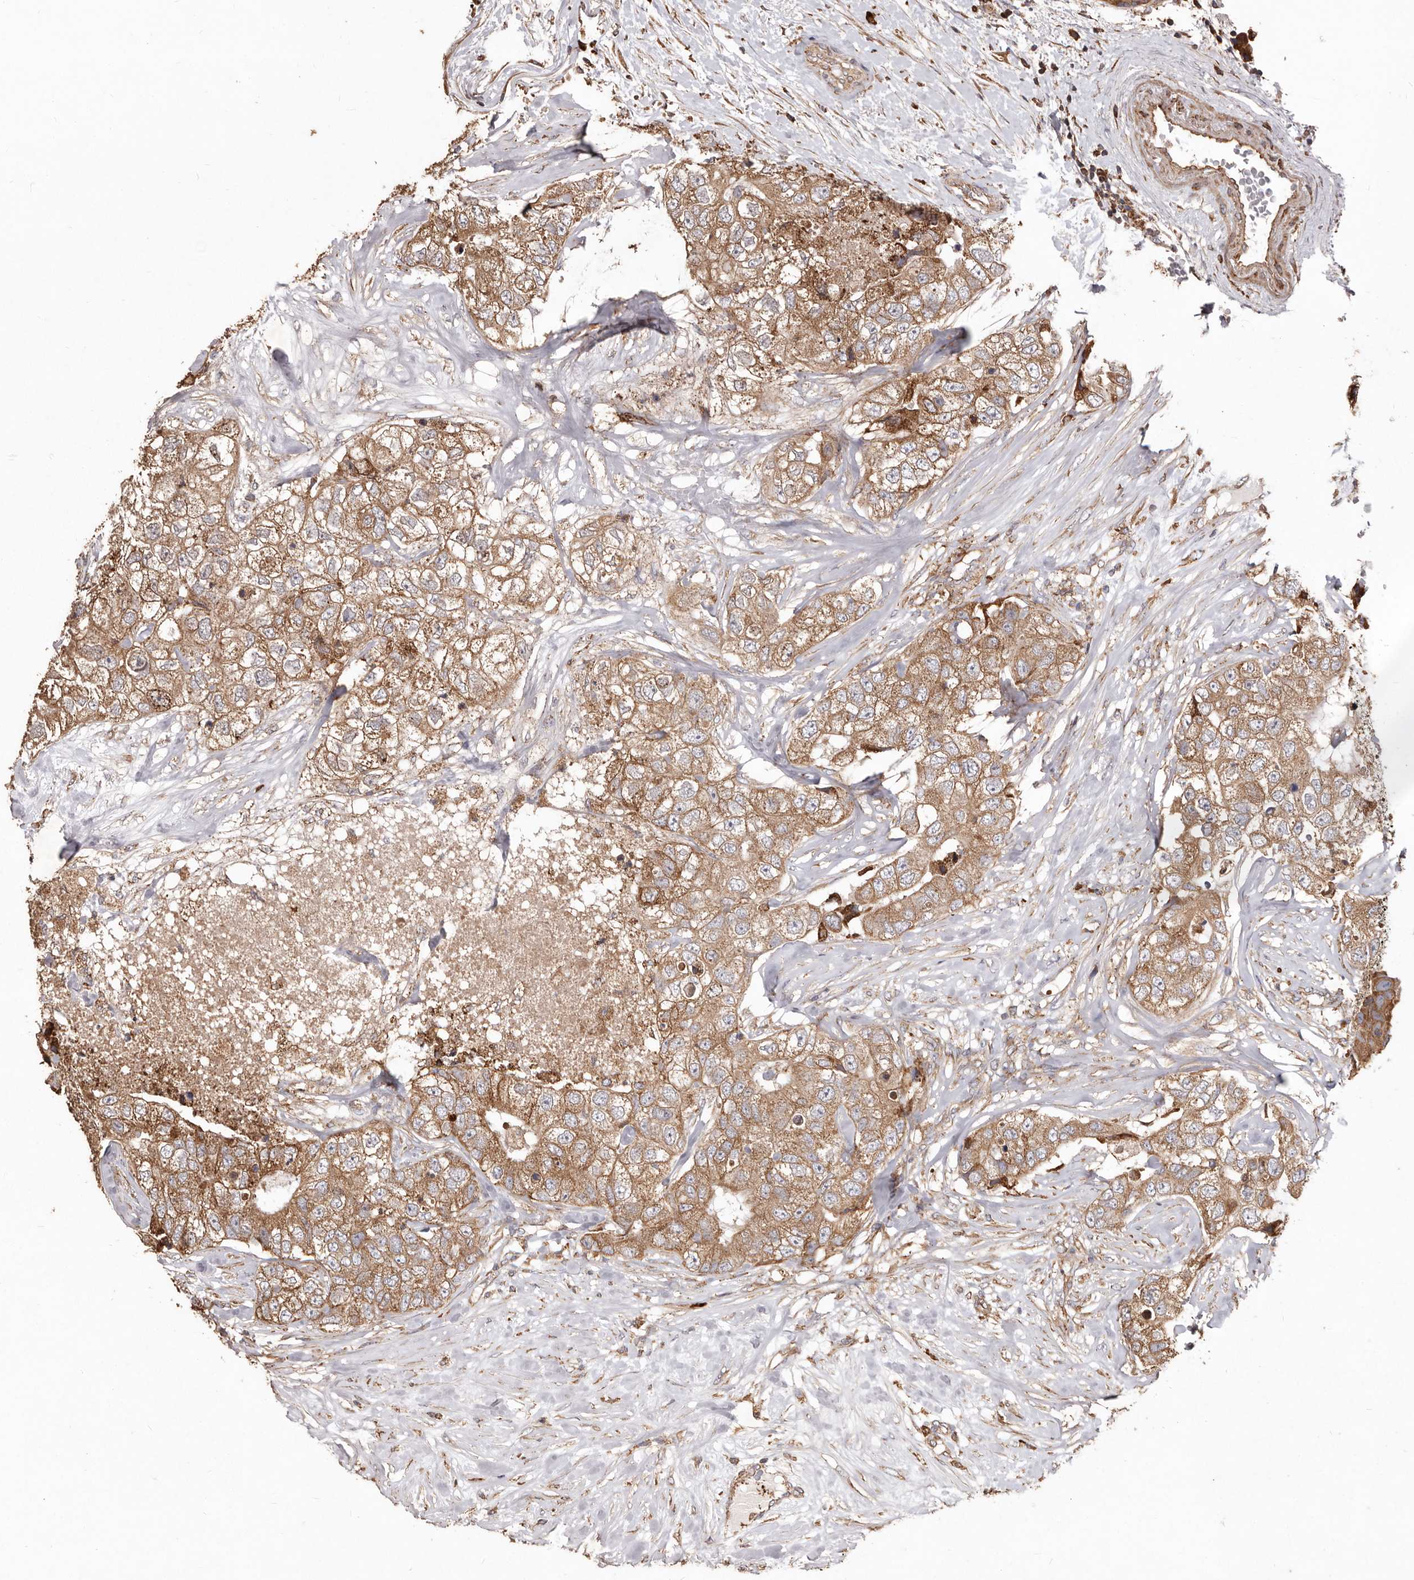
{"staining": {"intensity": "moderate", "quantity": ">75%", "location": "cytoplasmic/membranous"}, "tissue": "breast cancer", "cell_type": "Tumor cells", "image_type": "cancer", "snomed": [{"axis": "morphology", "description": "Duct carcinoma"}, {"axis": "topography", "description": "Breast"}], "caption": "Breast infiltrating ductal carcinoma tissue displays moderate cytoplasmic/membranous expression in about >75% of tumor cells, visualized by immunohistochemistry.", "gene": "STEAP2", "patient": {"sex": "female", "age": 62}}